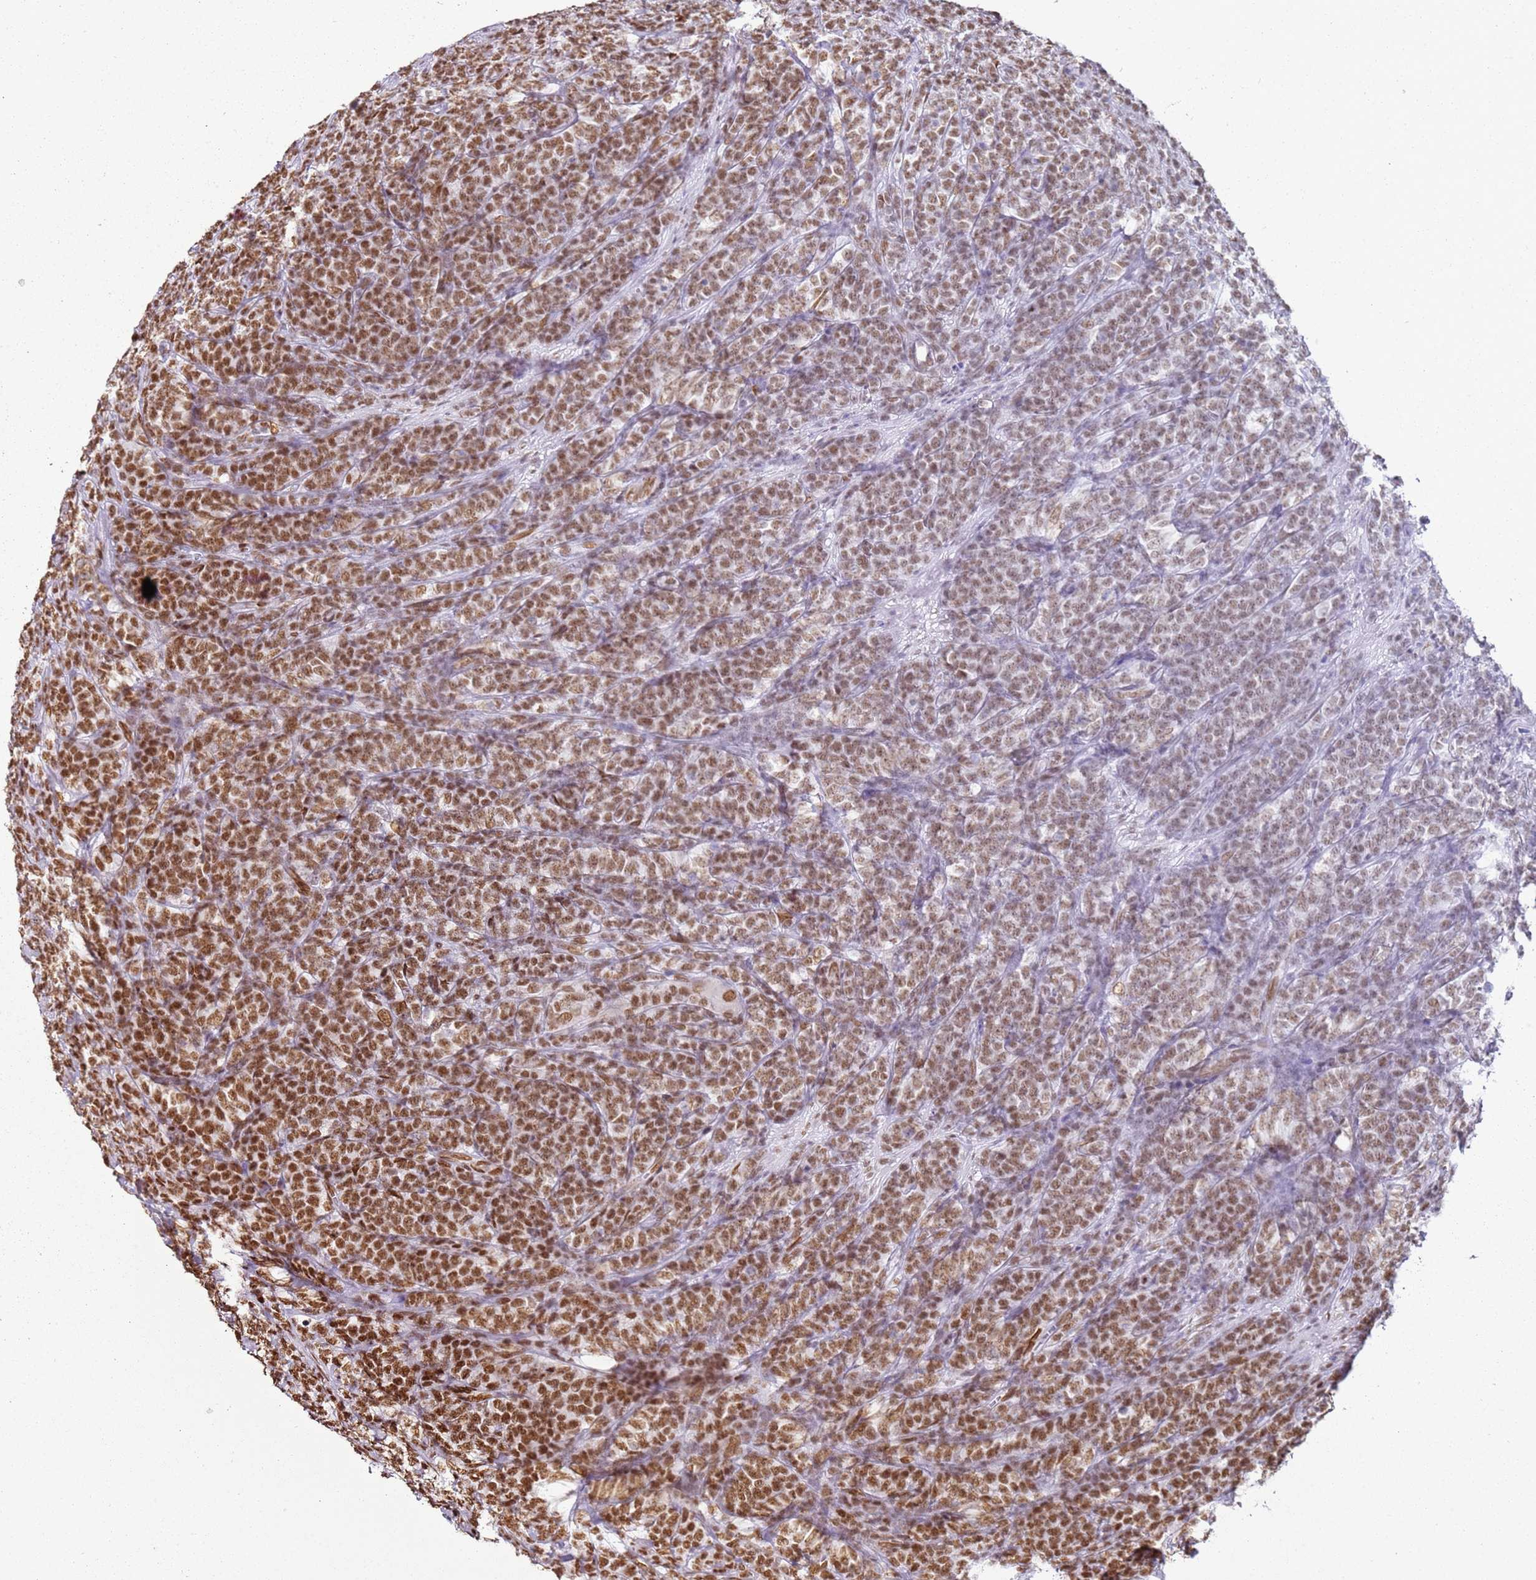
{"staining": {"intensity": "strong", "quantity": ">75%", "location": "nuclear"}, "tissue": "lymphoma", "cell_type": "Tumor cells", "image_type": "cancer", "snomed": [{"axis": "morphology", "description": "Malignant lymphoma, non-Hodgkin's type, High grade"}, {"axis": "topography", "description": "Small intestine"}], "caption": "The immunohistochemical stain shows strong nuclear positivity in tumor cells of high-grade malignant lymphoma, non-Hodgkin's type tissue.", "gene": "TENT4A", "patient": {"sex": "male", "age": 8}}